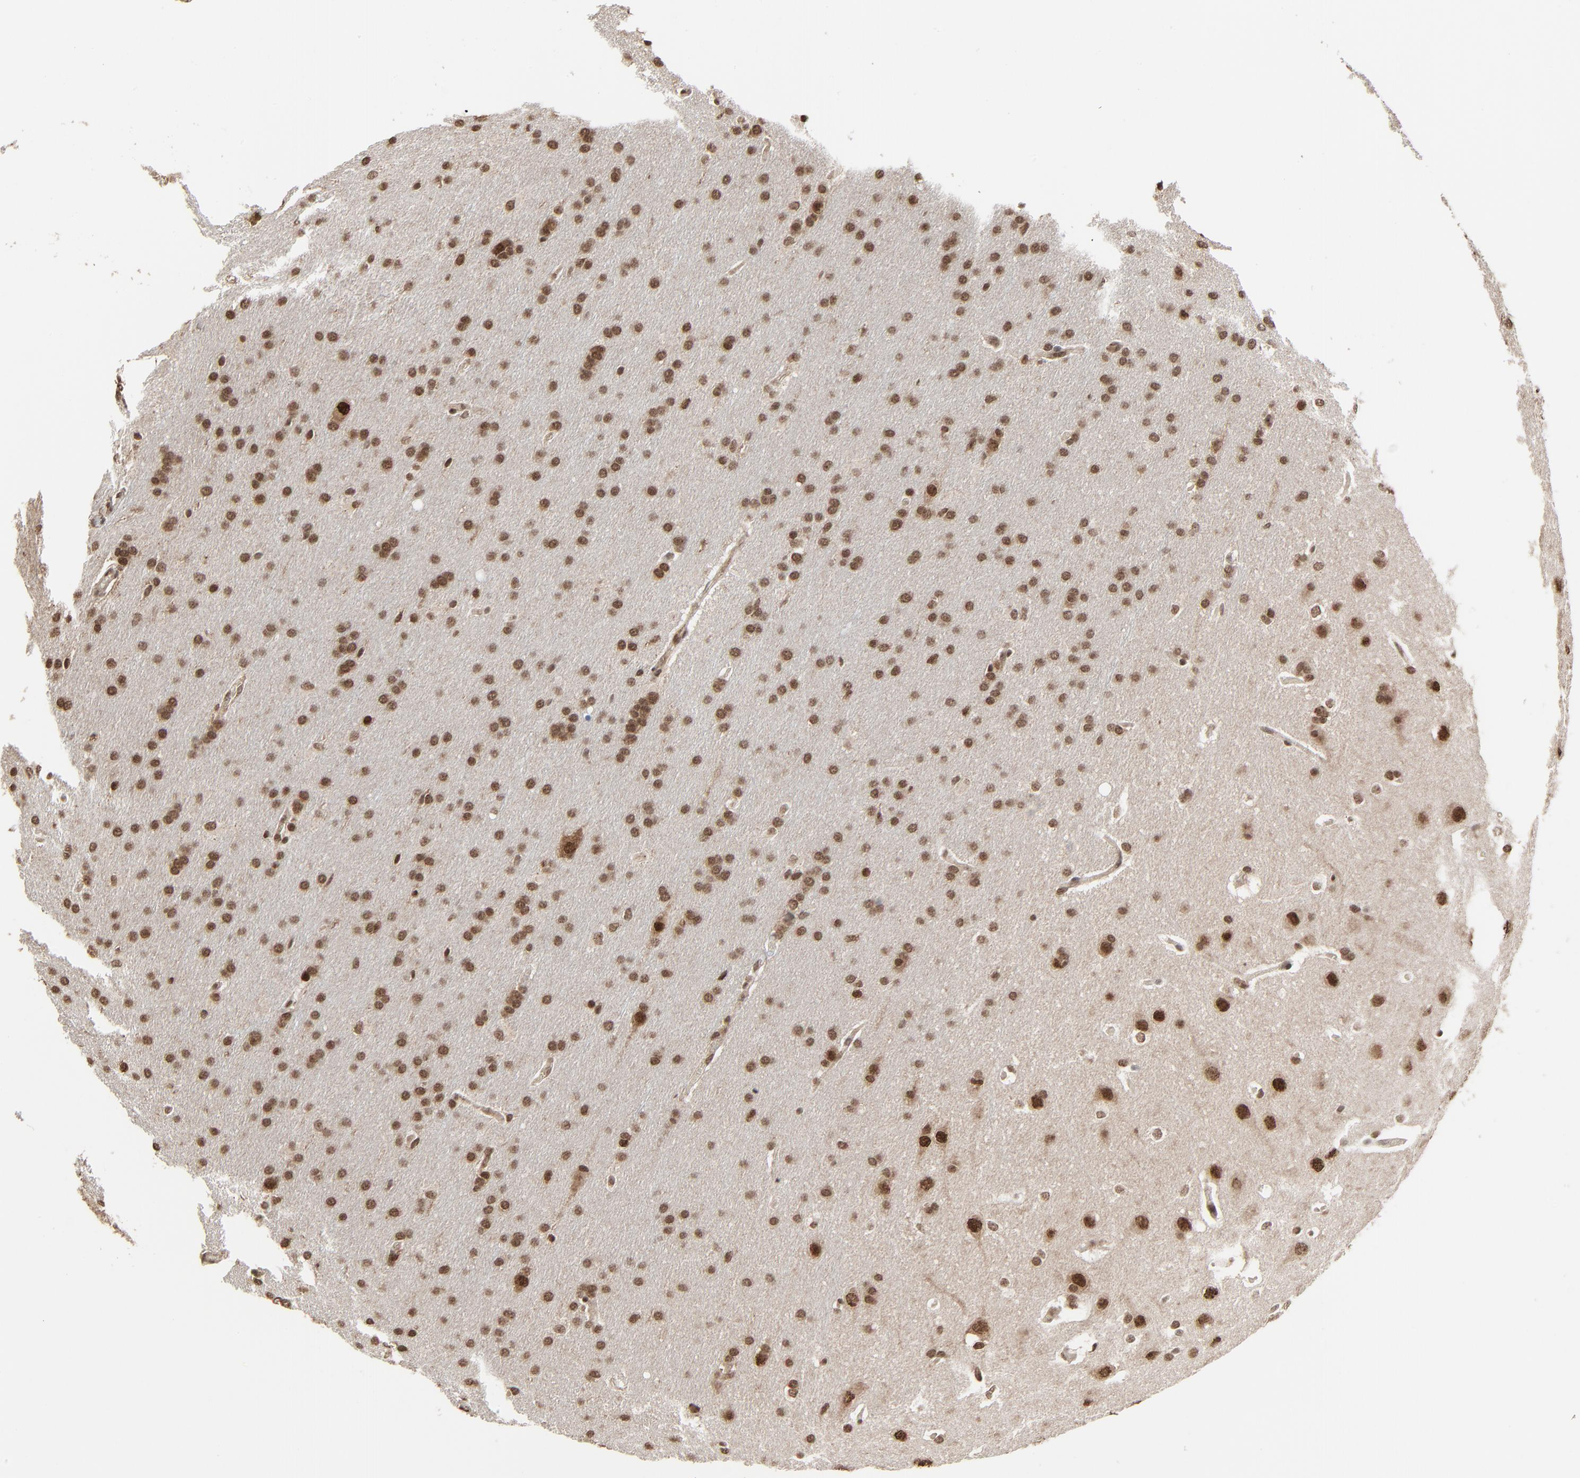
{"staining": {"intensity": "strong", "quantity": ">75%", "location": "cytoplasmic/membranous,nuclear"}, "tissue": "glioma", "cell_type": "Tumor cells", "image_type": "cancer", "snomed": [{"axis": "morphology", "description": "Glioma, malignant, Low grade"}, {"axis": "topography", "description": "Brain"}], "caption": "High-magnification brightfield microscopy of glioma stained with DAB (brown) and counterstained with hematoxylin (blue). tumor cells exhibit strong cytoplasmic/membranous and nuclear positivity is appreciated in approximately>75% of cells. (brown staining indicates protein expression, while blue staining denotes nuclei).", "gene": "MEIS2", "patient": {"sex": "female", "age": 32}}